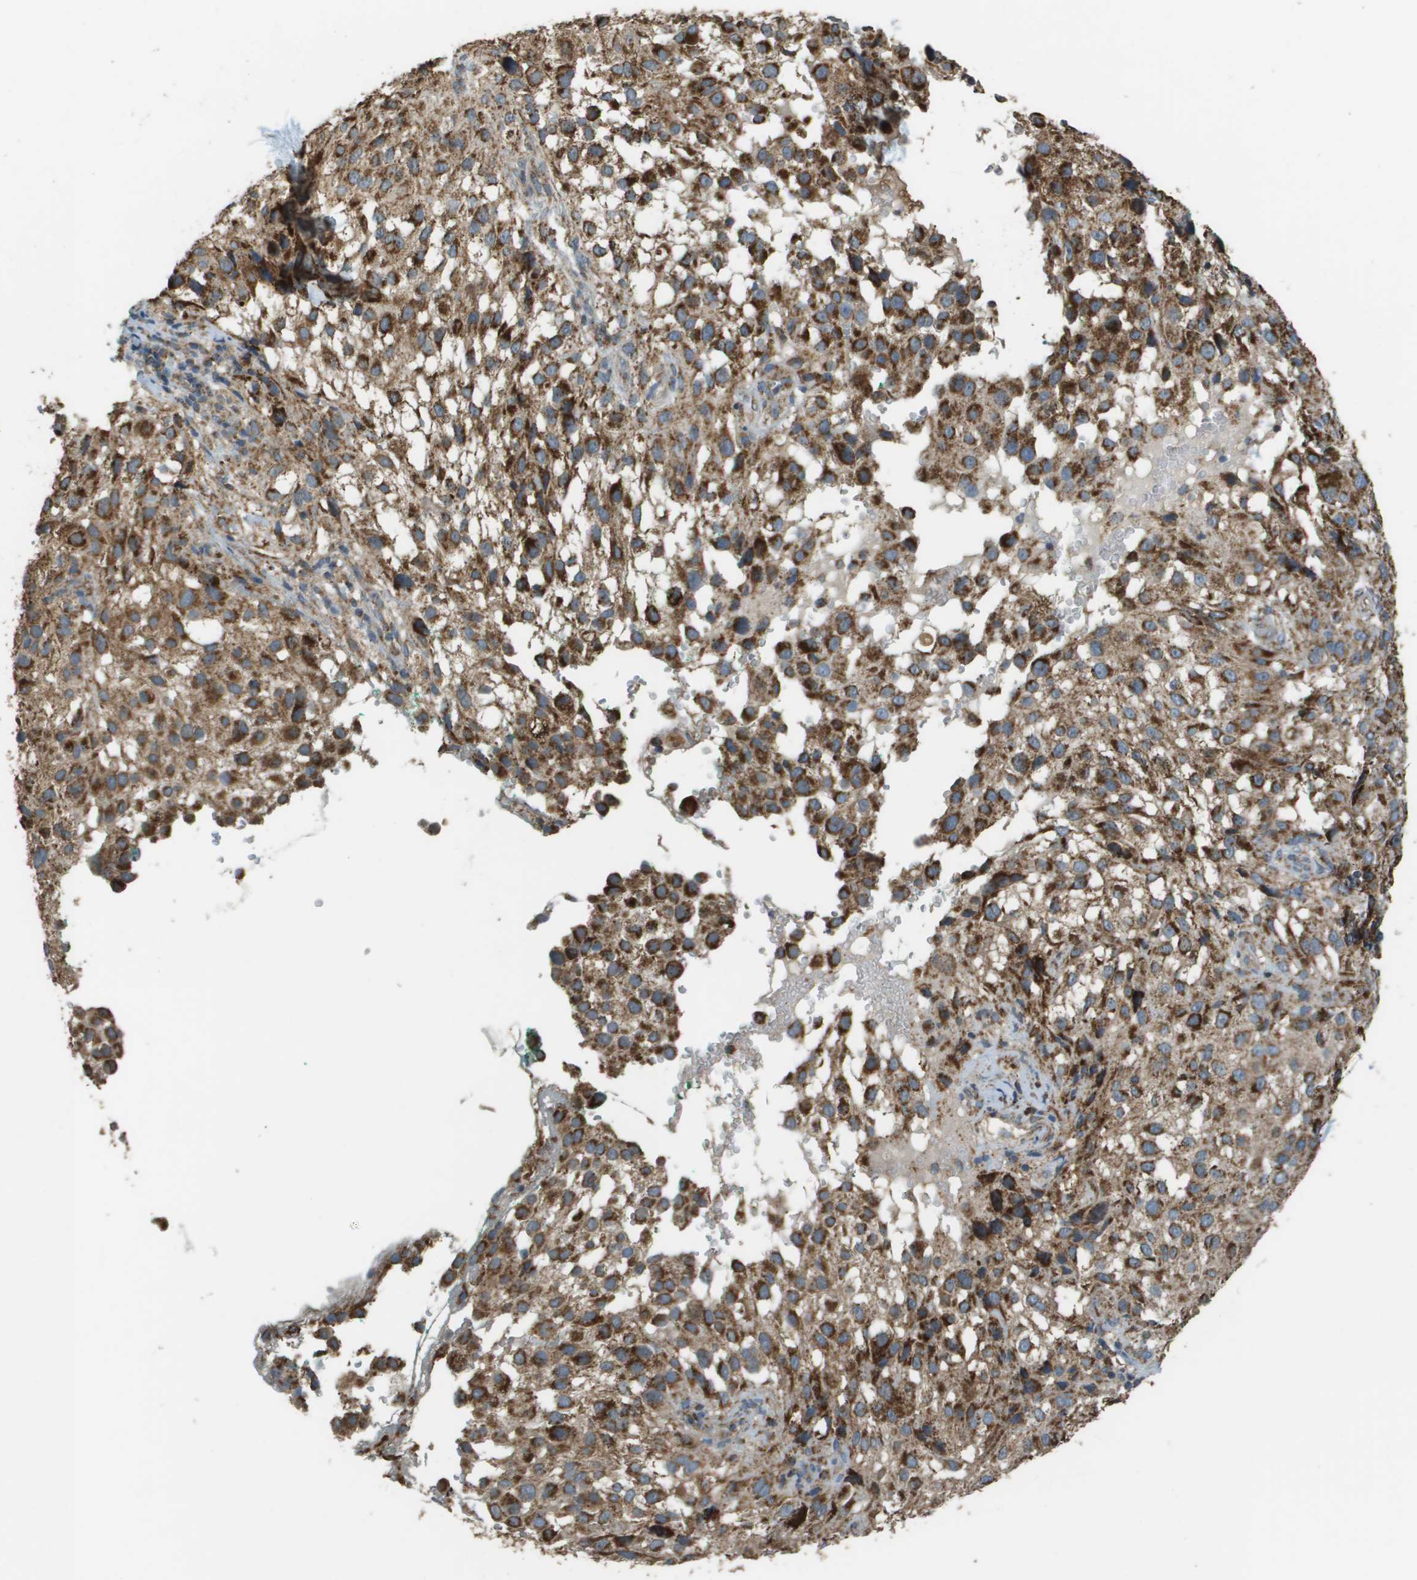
{"staining": {"intensity": "strong", "quantity": ">75%", "location": "cytoplasmic/membranous"}, "tissue": "melanoma", "cell_type": "Tumor cells", "image_type": "cancer", "snomed": [{"axis": "morphology", "description": "Necrosis, NOS"}, {"axis": "morphology", "description": "Malignant melanoma, NOS"}, {"axis": "topography", "description": "Skin"}], "caption": "This micrograph reveals immunohistochemistry staining of melanoma, with high strong cytoplasmic/membranous expression in about >75% of tumor cells.", "gene": "FH", "patient": {"sex": "female", "age": 87}}